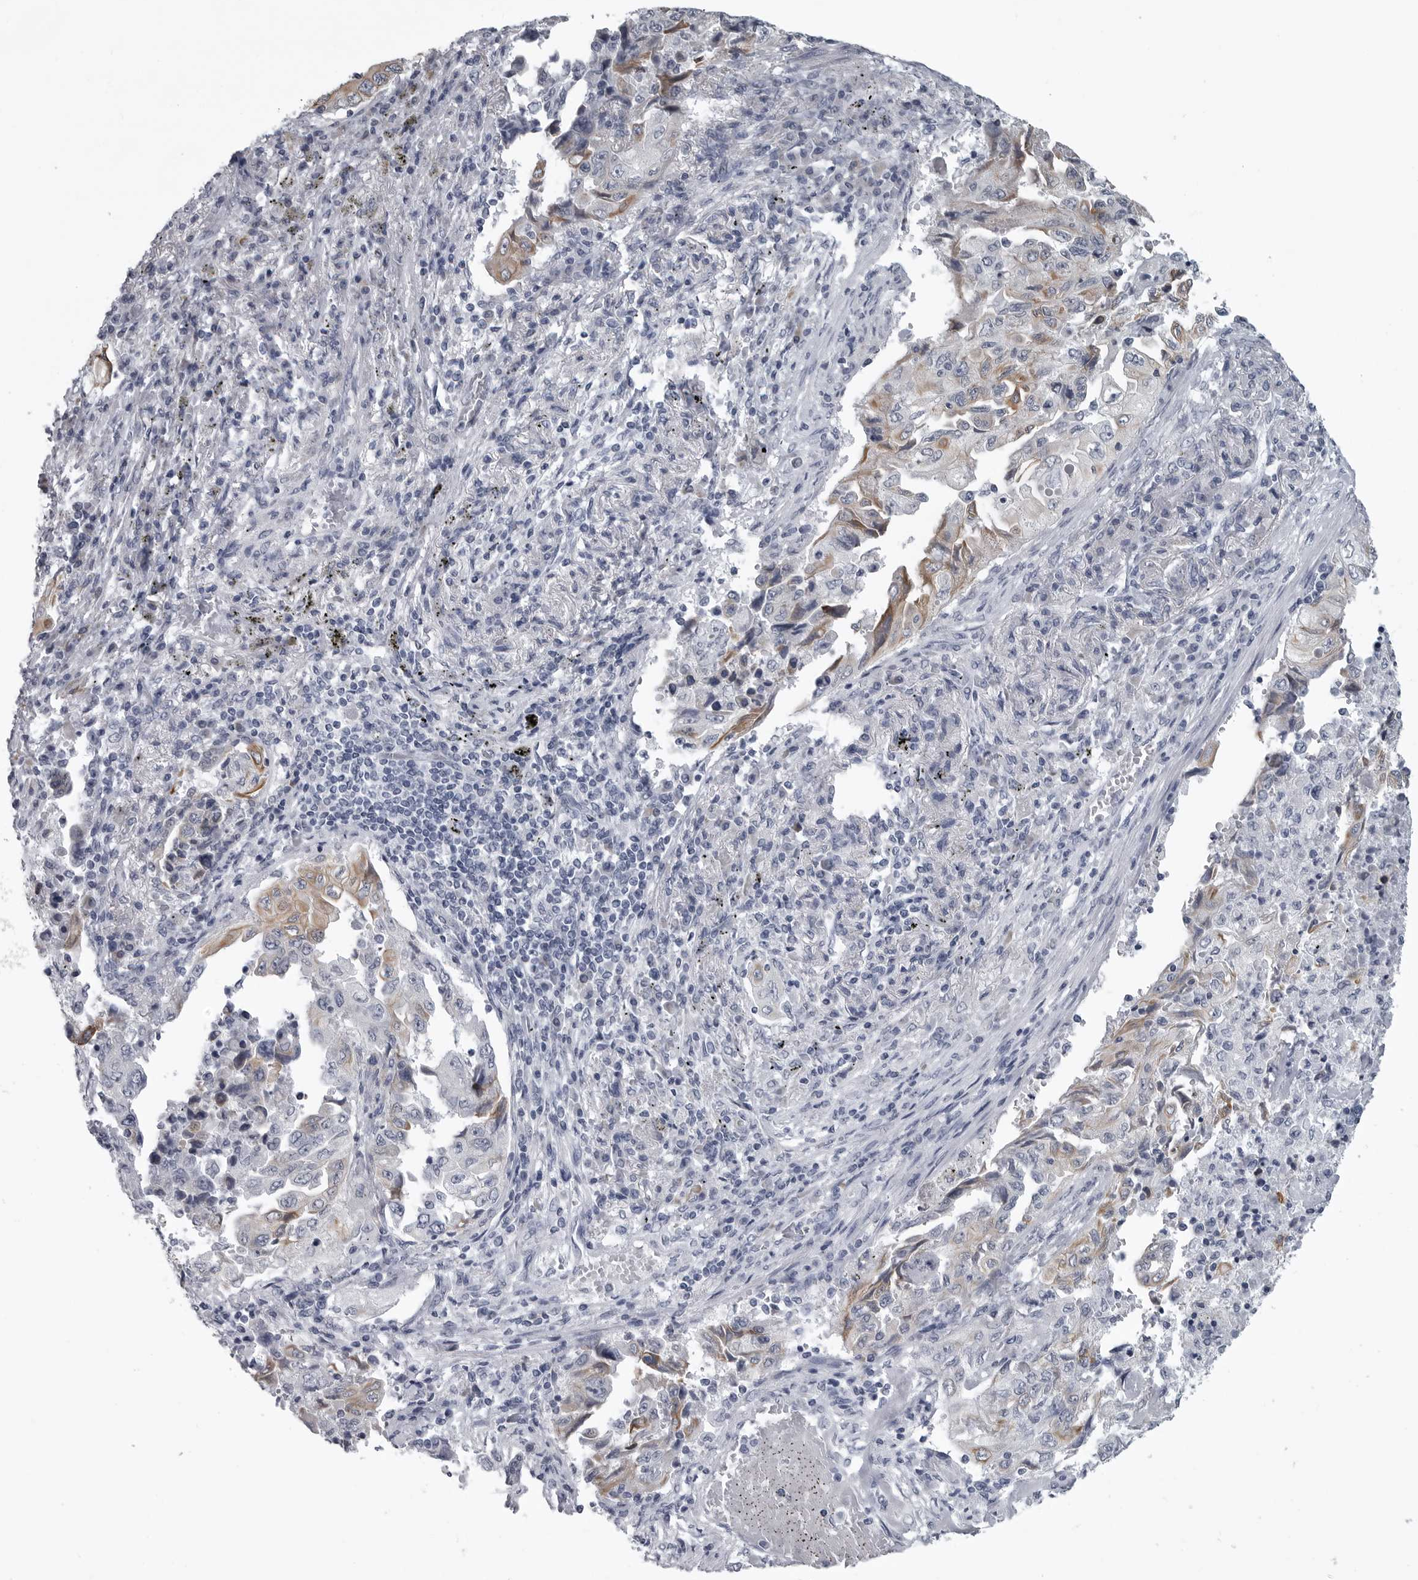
{"staining": {"intensity": "weak", "quantity": "<25%", "location": "cytoplasmic/membranous"}, "tissue": "lung cancer", "cell_type": "Tumor cells", "image_type": "cancer", "snomed": [{"axis": "morphology", "description": "Adenocarcinoma, NOS"}, {"axis": "topography", "description": "Lung"}], "caption": "Tumor cells show no significant expression in lung cancer. The staining is performed using DAB (3,3'-diaminobenzidine) brown chromogen with nuclei counter-stained in using hematoxylin.", "gene": "MYOC", "patient": {"sex": "female", "age": 51}}